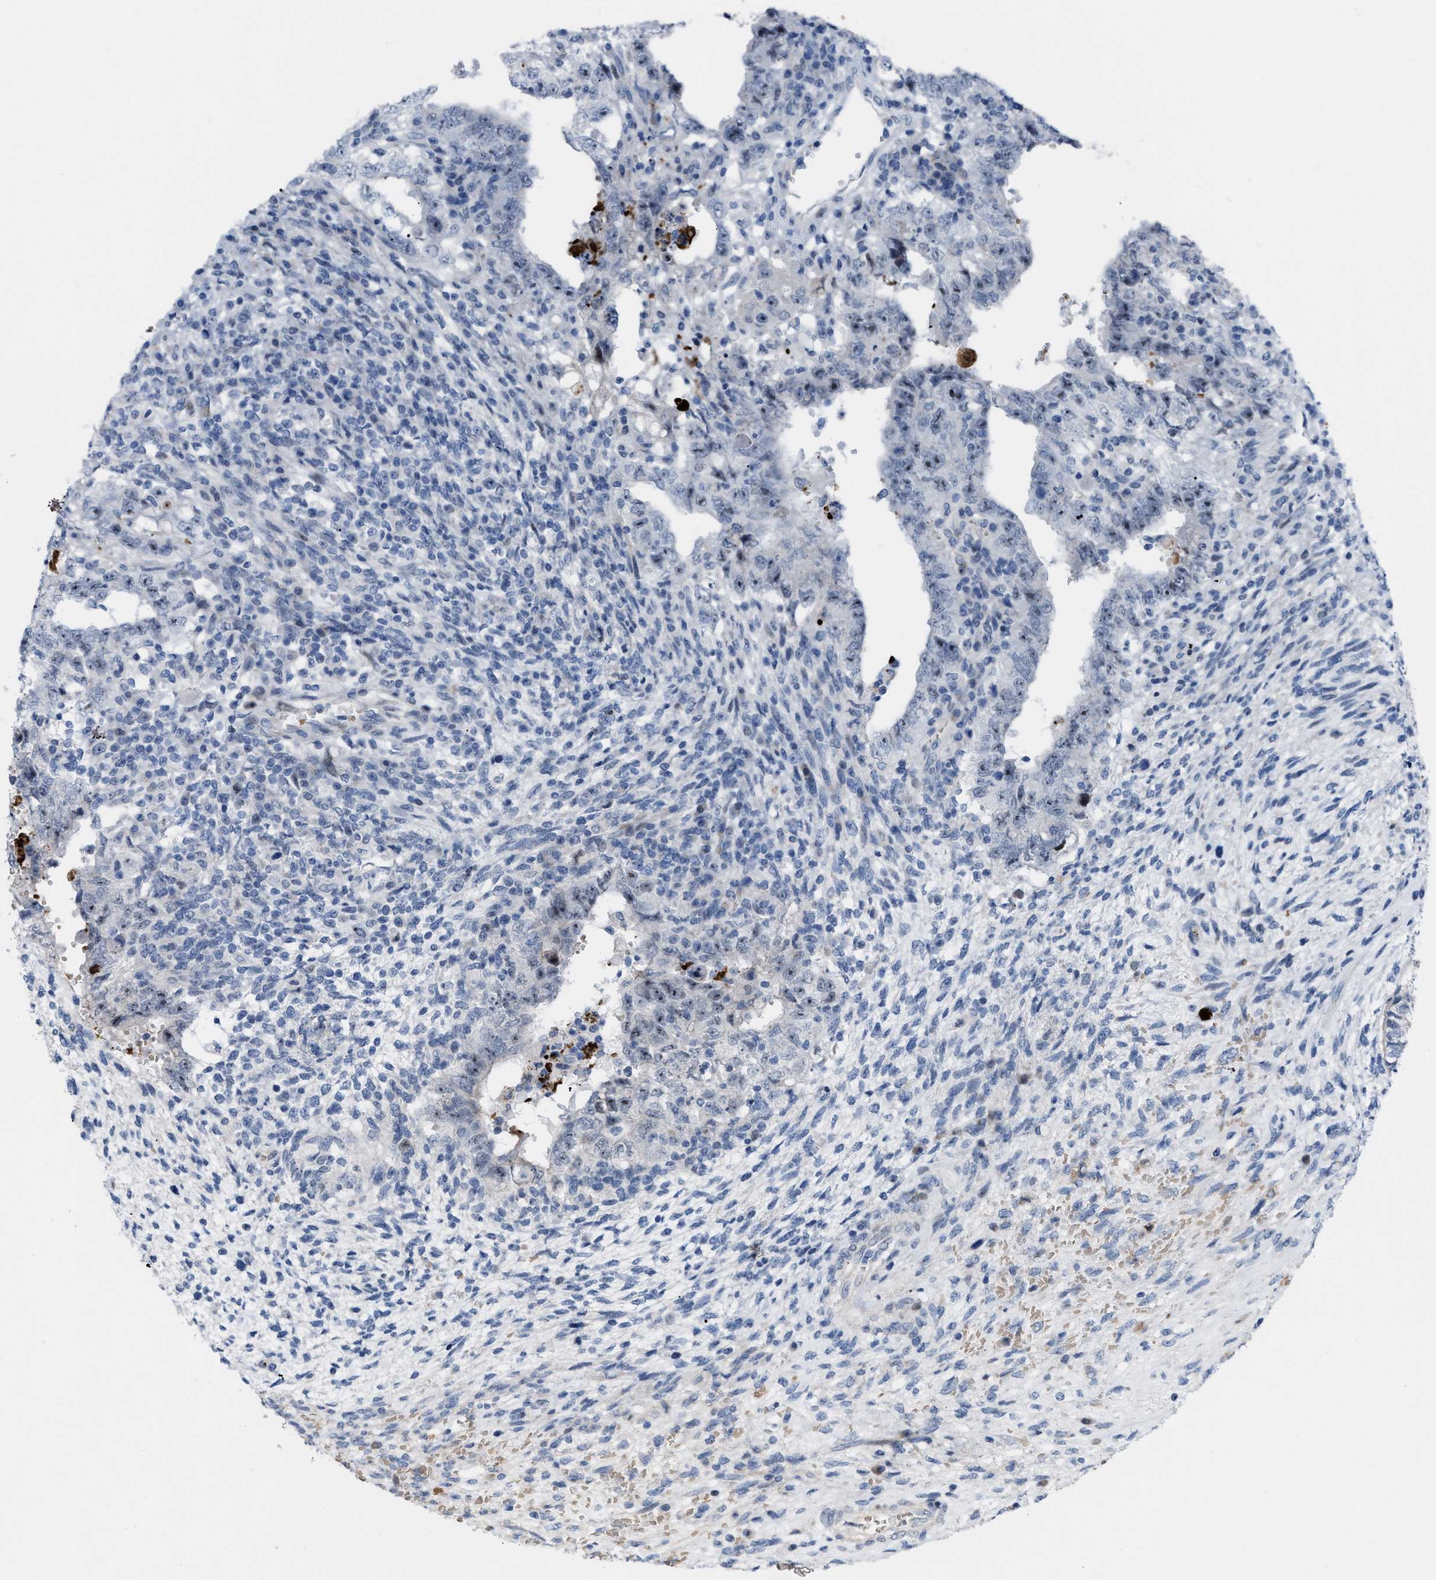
{"staining": {"intensity": "moderate", "quantity": "25%-75%", "location": "nuclear"}, "tissue": "testis cancer", "cell_type": "Tumor cells", "image_type": "cancer", "snomed": [{"axis": "morphology", "description": "Carcinoma, Embryonal, NOS"}, {"axis": "topography", "description": "Testis"}], "caption": "This micrograph exhibits testis cancer stained with immunohistochemistry to label a protein in brown. The nuclear of tumor cells show moderate positivity for the protein. Nuclei are counter-stained blue.", "gene": "POLR1F", "patient": {"sex": "male", "age": 26}}